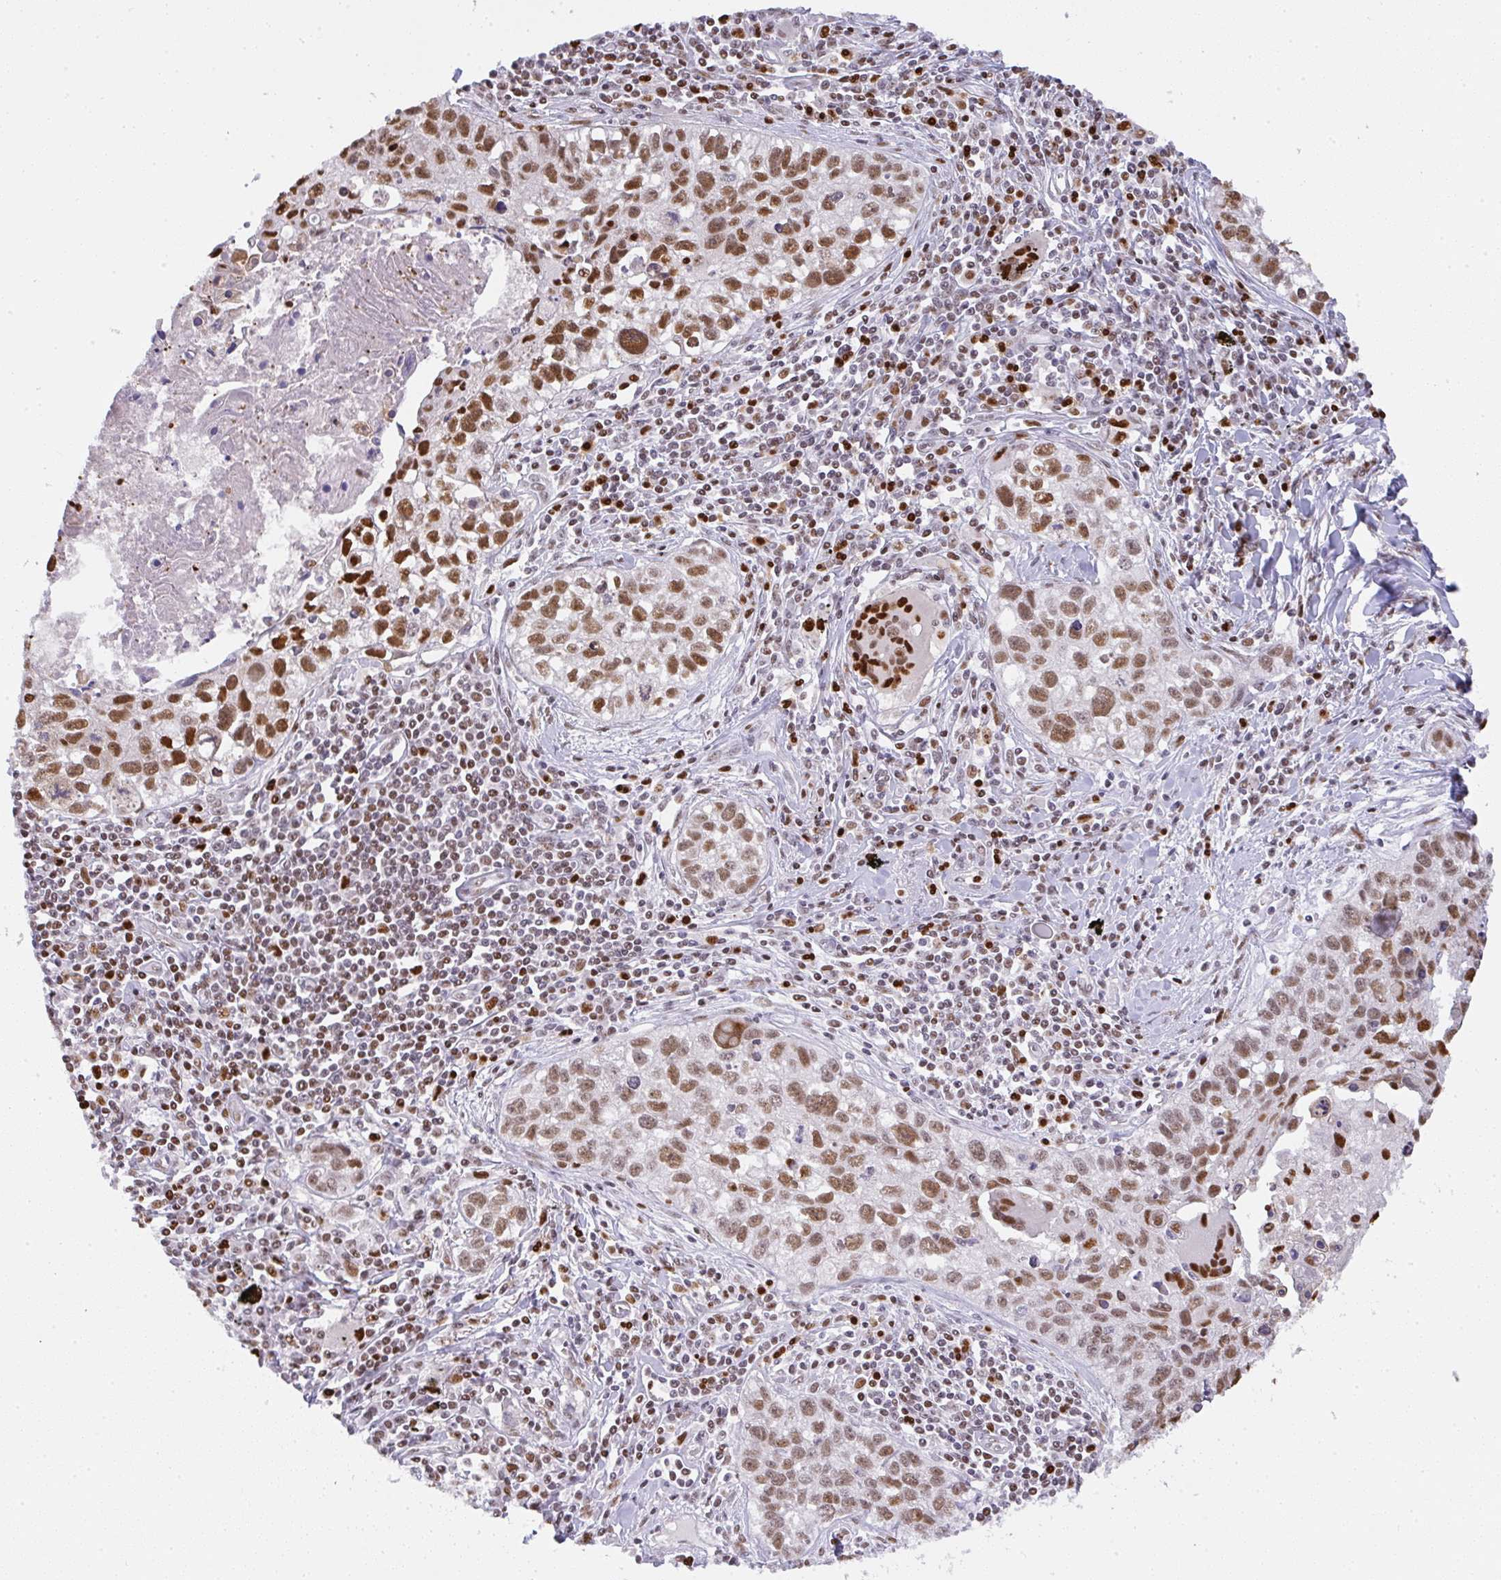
{"staining": {"intensity": "moderate", "quantity": ">75%", "location": "nuclear"}, "tissue": "lung cancer", "cell_type": "Tumor cells", "image_type": "cancer", "snomed": [{"axis": "morphology", "description": "Squamous cell carcinoma, NOS"}, {"axis": "topography", "description": "Lung"}], "caption": "Lung squamous cell carcinoma stained with DAB immunohistochemistry (IHC) shows medium levels of moderate nuclear staining in about >75% of tumor cells.", "gene": "BBX", "patient": {"sex": "male", "age": 74}}